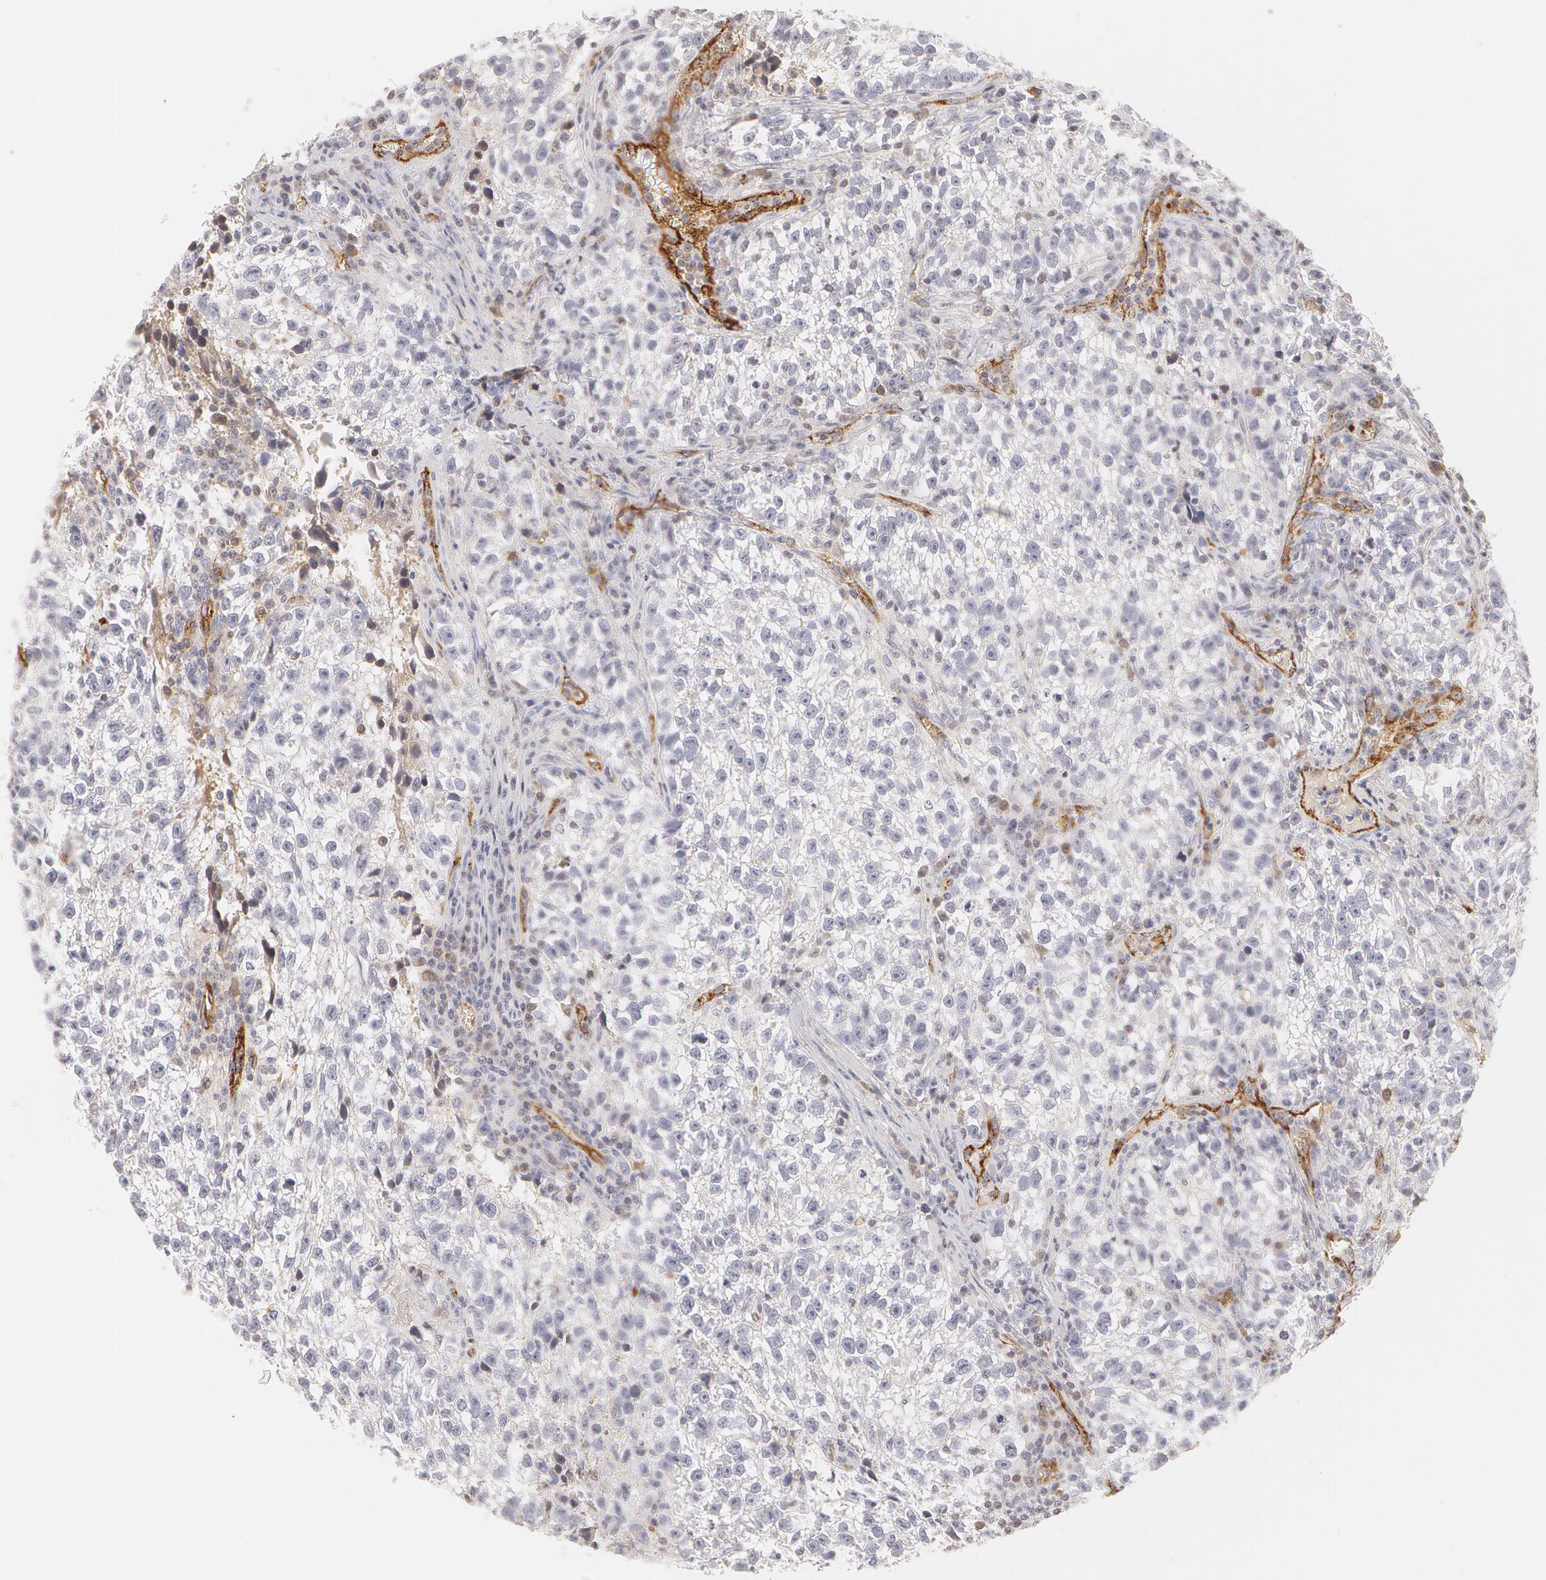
{"staining": {"intensity": "negative", "quantity": "none", "location": "none"}, "tissue": "testis cancer", "cell_type": "Tumor cells", "image_type": "cancer", "snomed": [{"axis": "morphology", "description": "Seminoma, NOS"}, {"axis": "topography", "description": "Testis"}], "caption": "The micrograph shows no significant positivity in tumor cells of testis cancer (seminoma).", "gene": "VWF", "patient": {"sex": "male", "age": 38}}